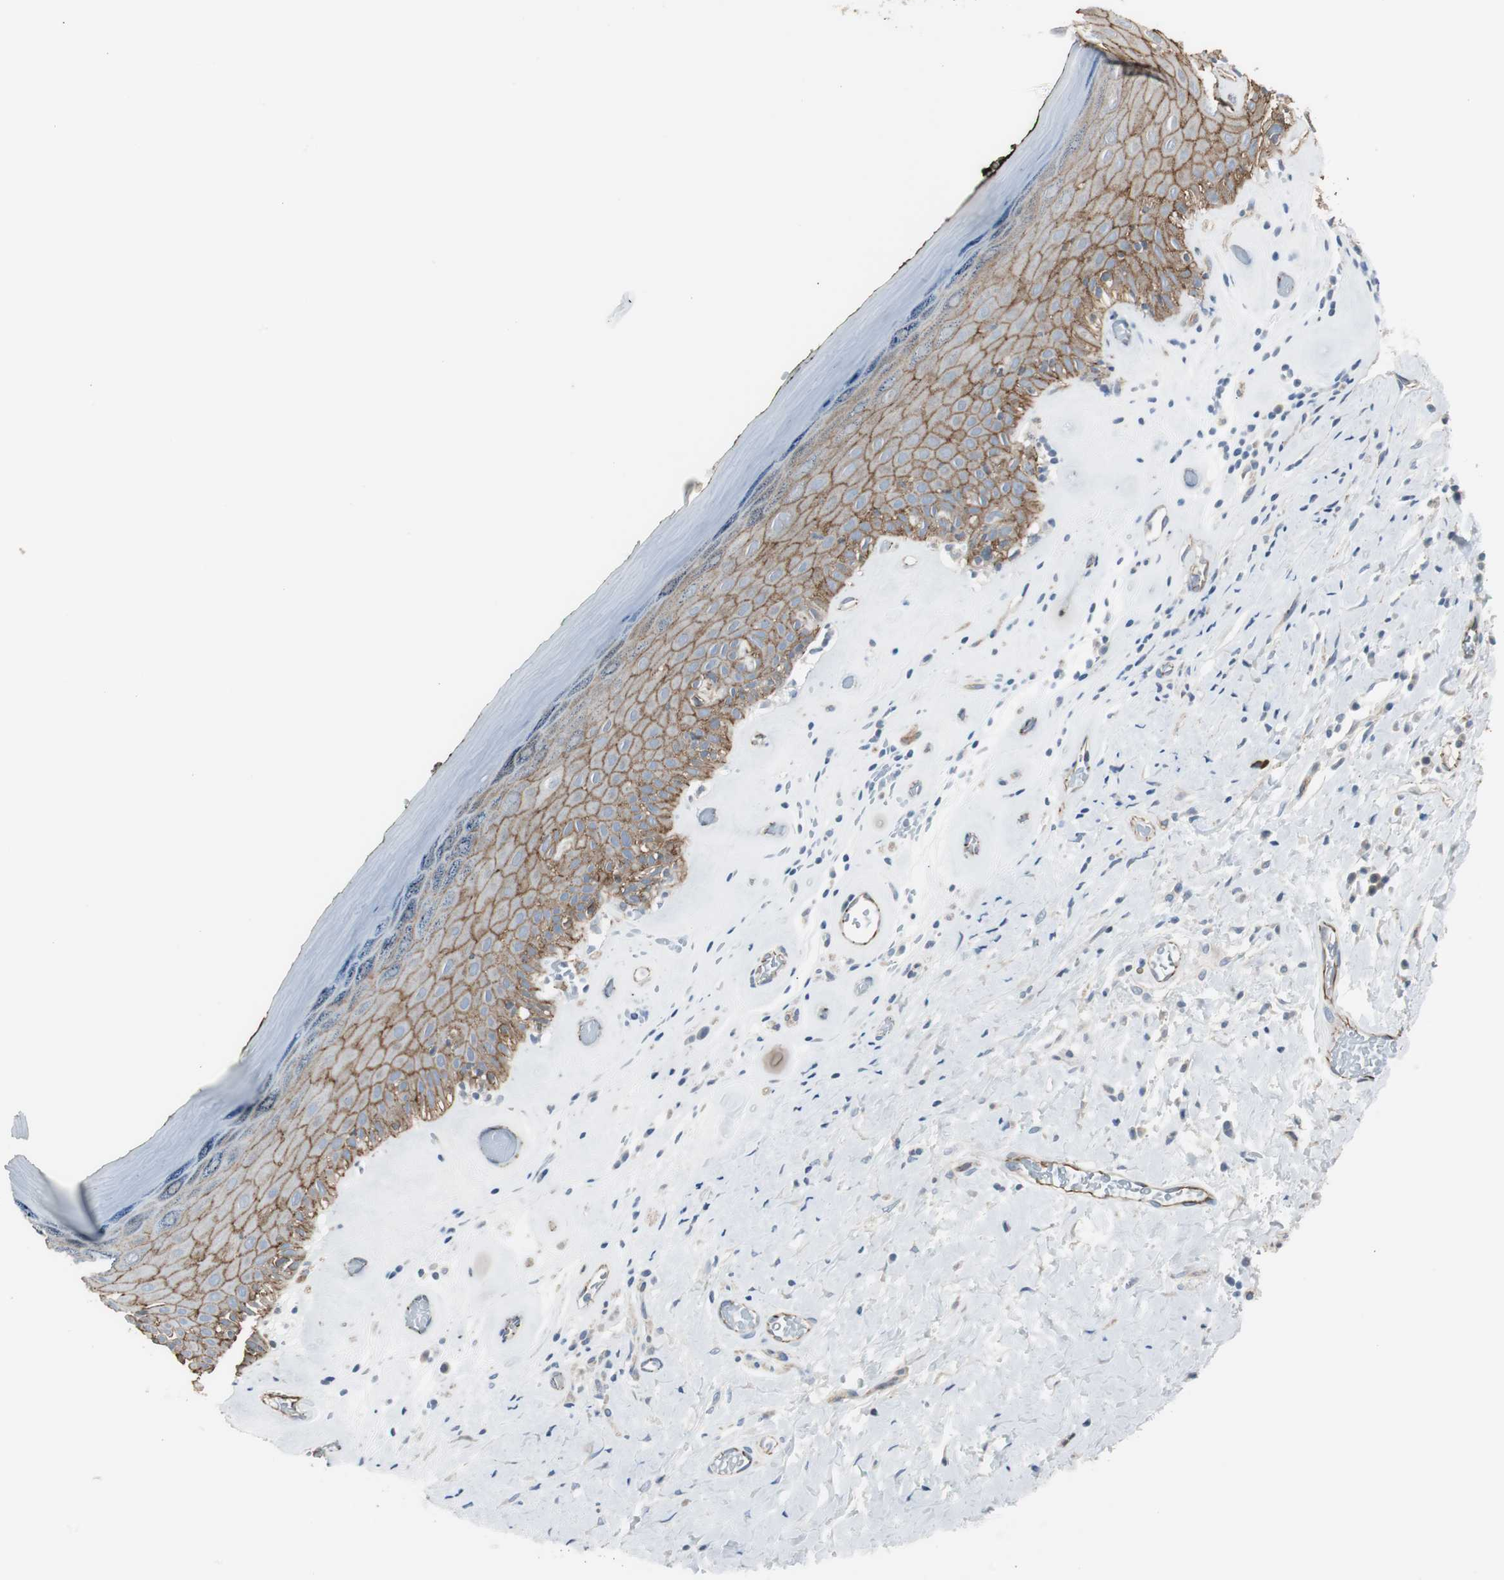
{"staining": {"intensity": "strong", "quantity": ">75%", "location": "cytoplasmic/membranous"}, "tissue": "skin", "cell_type": "Epidermal cells", "image_type": "normal", "snomed": [{"axis": "morphology", "description": "Normal tissue, NOS"}, {"axis": "morphology", "description": "Inflammation, NOS"}, {"axis": "topography", "description": "Vulva"}], "caption": "Human skin stained with a brown dye reveals strong cytoplasmic/membranous positive expression in about >75% of epidermal cells.", "gene": "STXBP4", "patient": {"sex": "female", "age": 84}}